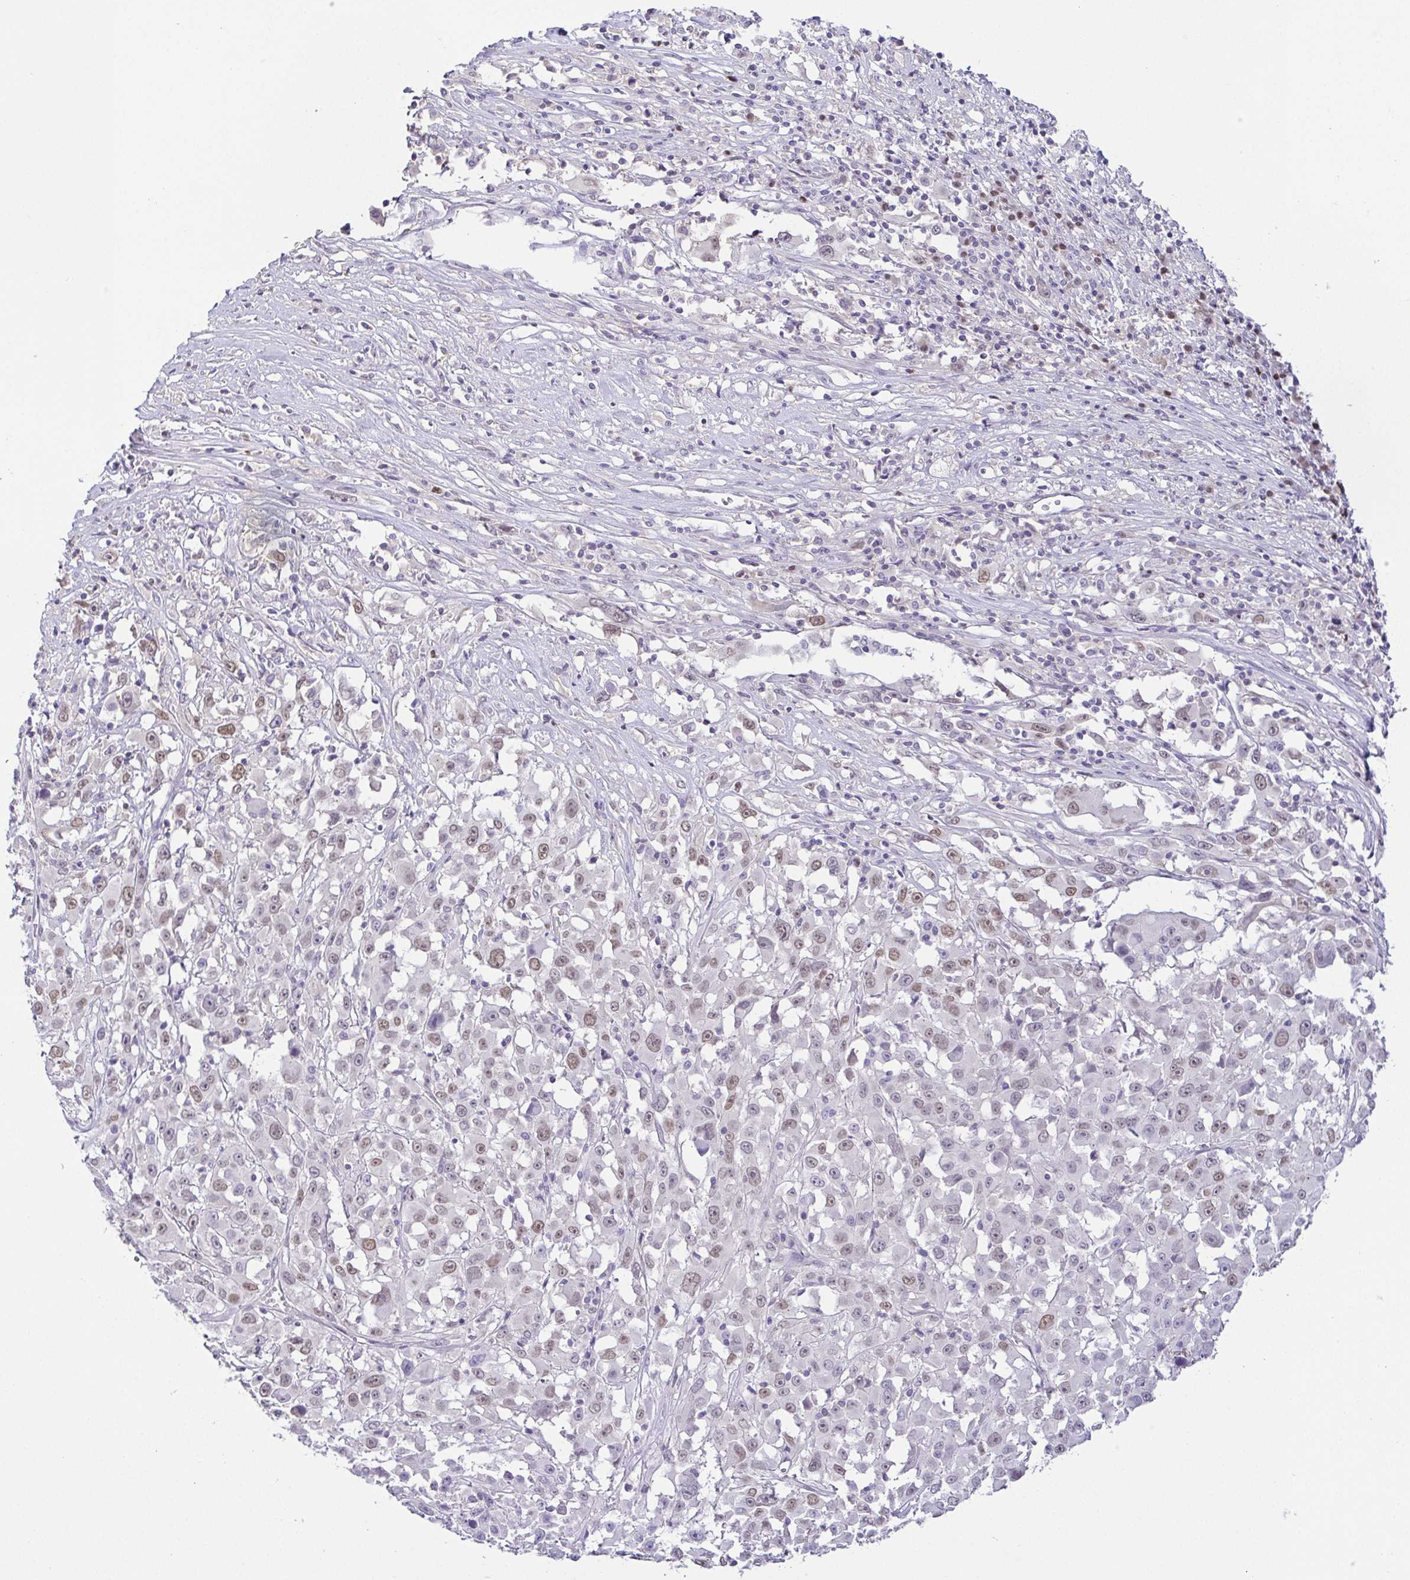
{"staining": {"intensity": "moderate", "quantity": "25%-75%", "location": "nuclear"}, "tissue": "melanoma", "cell_type": "Tumor cells", "image_type": "cancer", "snomed": [{"axis": "morphology", "description": "Malignant melanoma, Metastatic site"}, {"axis": "topography", "description": "Soft tissue"}], "caption": "Immunohistochemical staining of melanoma displays medium levels of moderate nuclear staining in approximately 25%-75% of tumor cells.", "gene": "TCF3", "patient": {"sex": "male", "age": 50}}